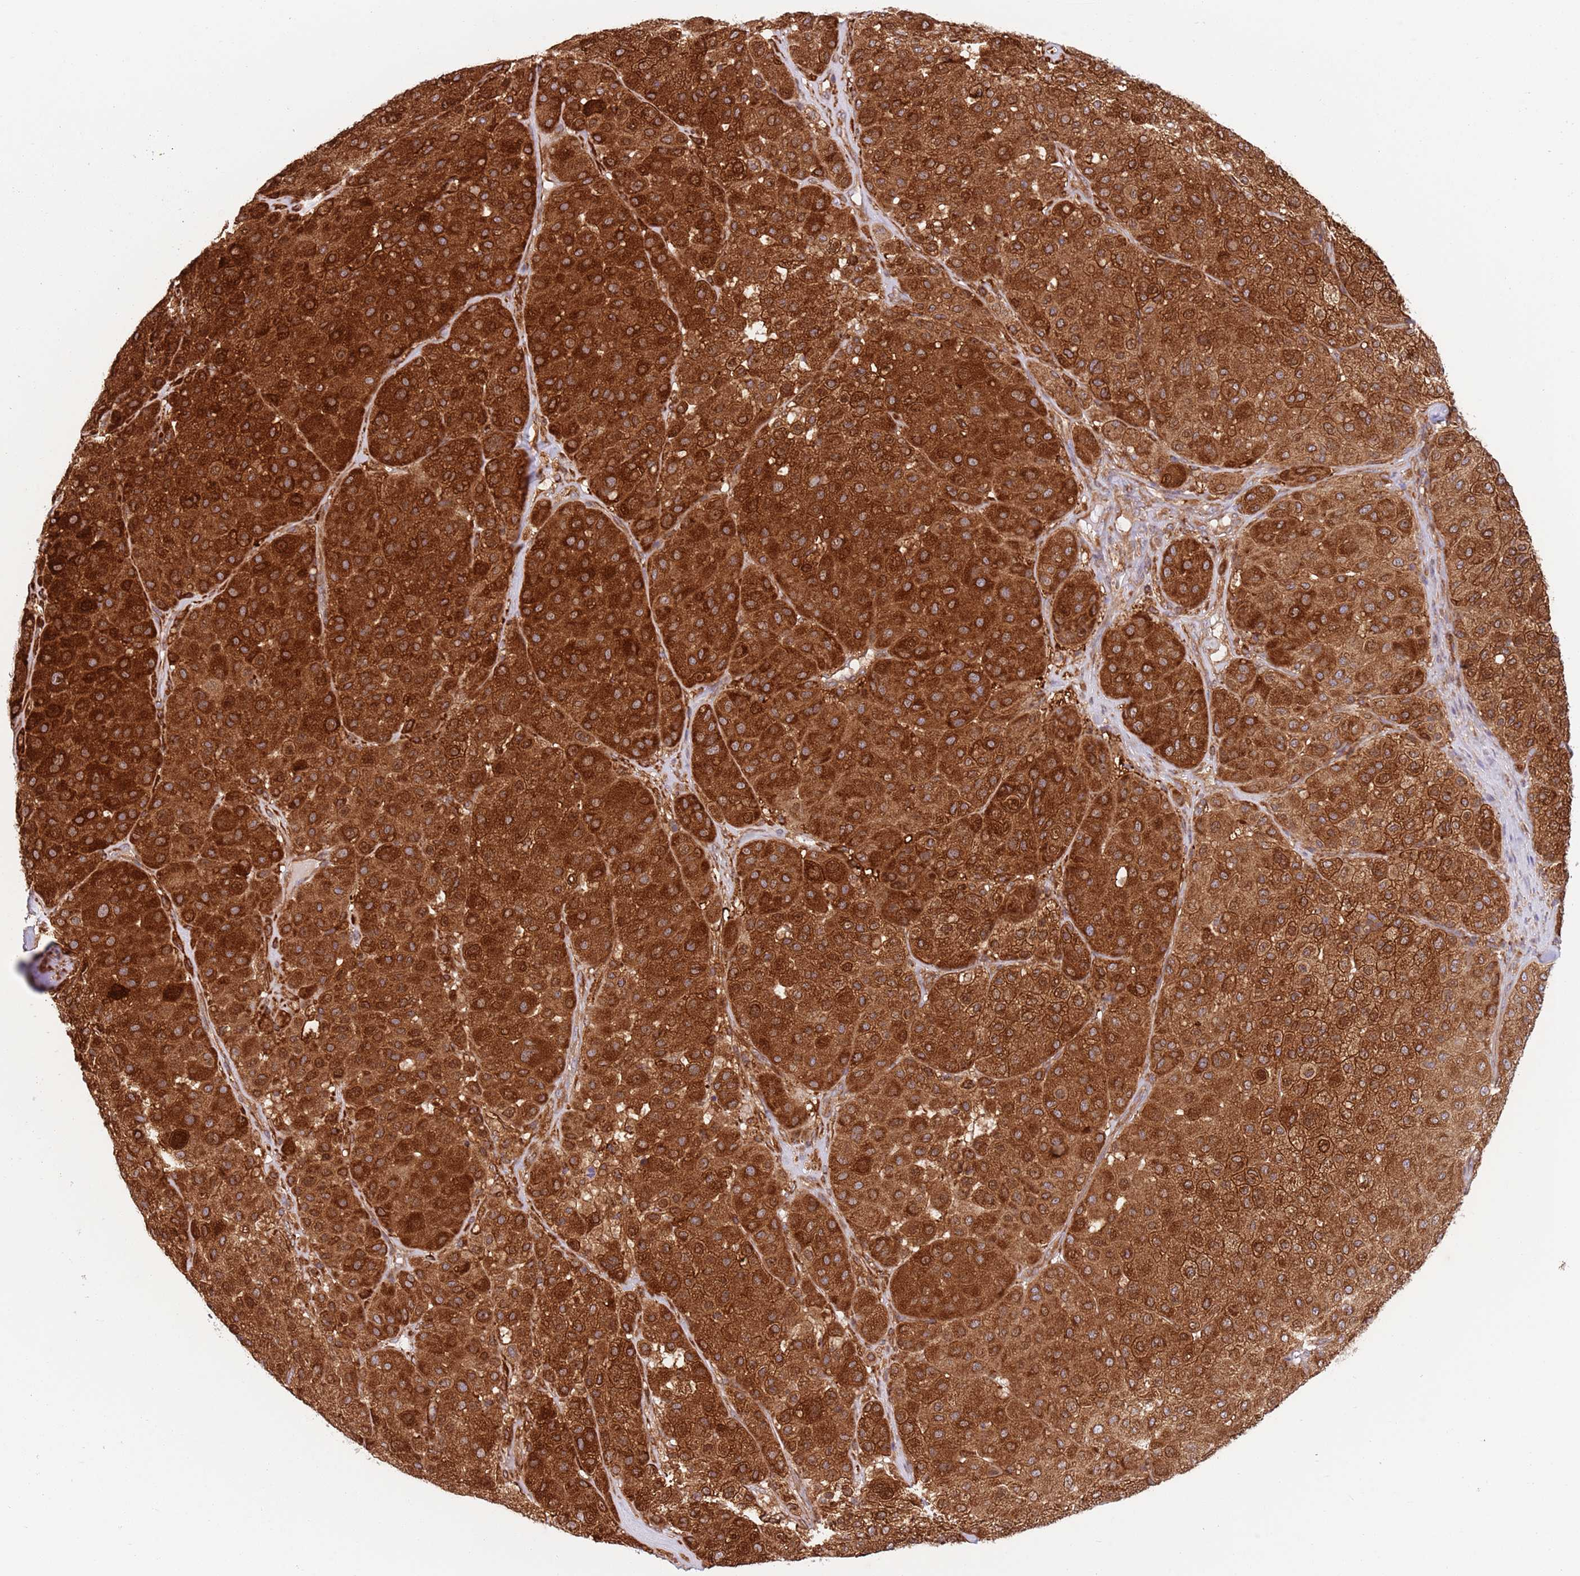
{"staining": {"intensity": "strong", "quantity": ">75%", "location": "cytoplasmic/membranous"}, "tissue": "melanoma", "cell_type": "Tumor cells", "image_type": "cancer", "snomed": [{"axis": "morphology", "description": "Malignant melanoma, Metastatic site"}, {"axis": "topography", "description": "Smooth muscle"}], "caption": "About >75% of tumor cells in human melanoma exhibit strong cytoplasmic/membranous protein expression as visualized by brown immunohistochemical staining.", "gene": "ZMYM5", "patient": {"sex": "male", "age": 41}}